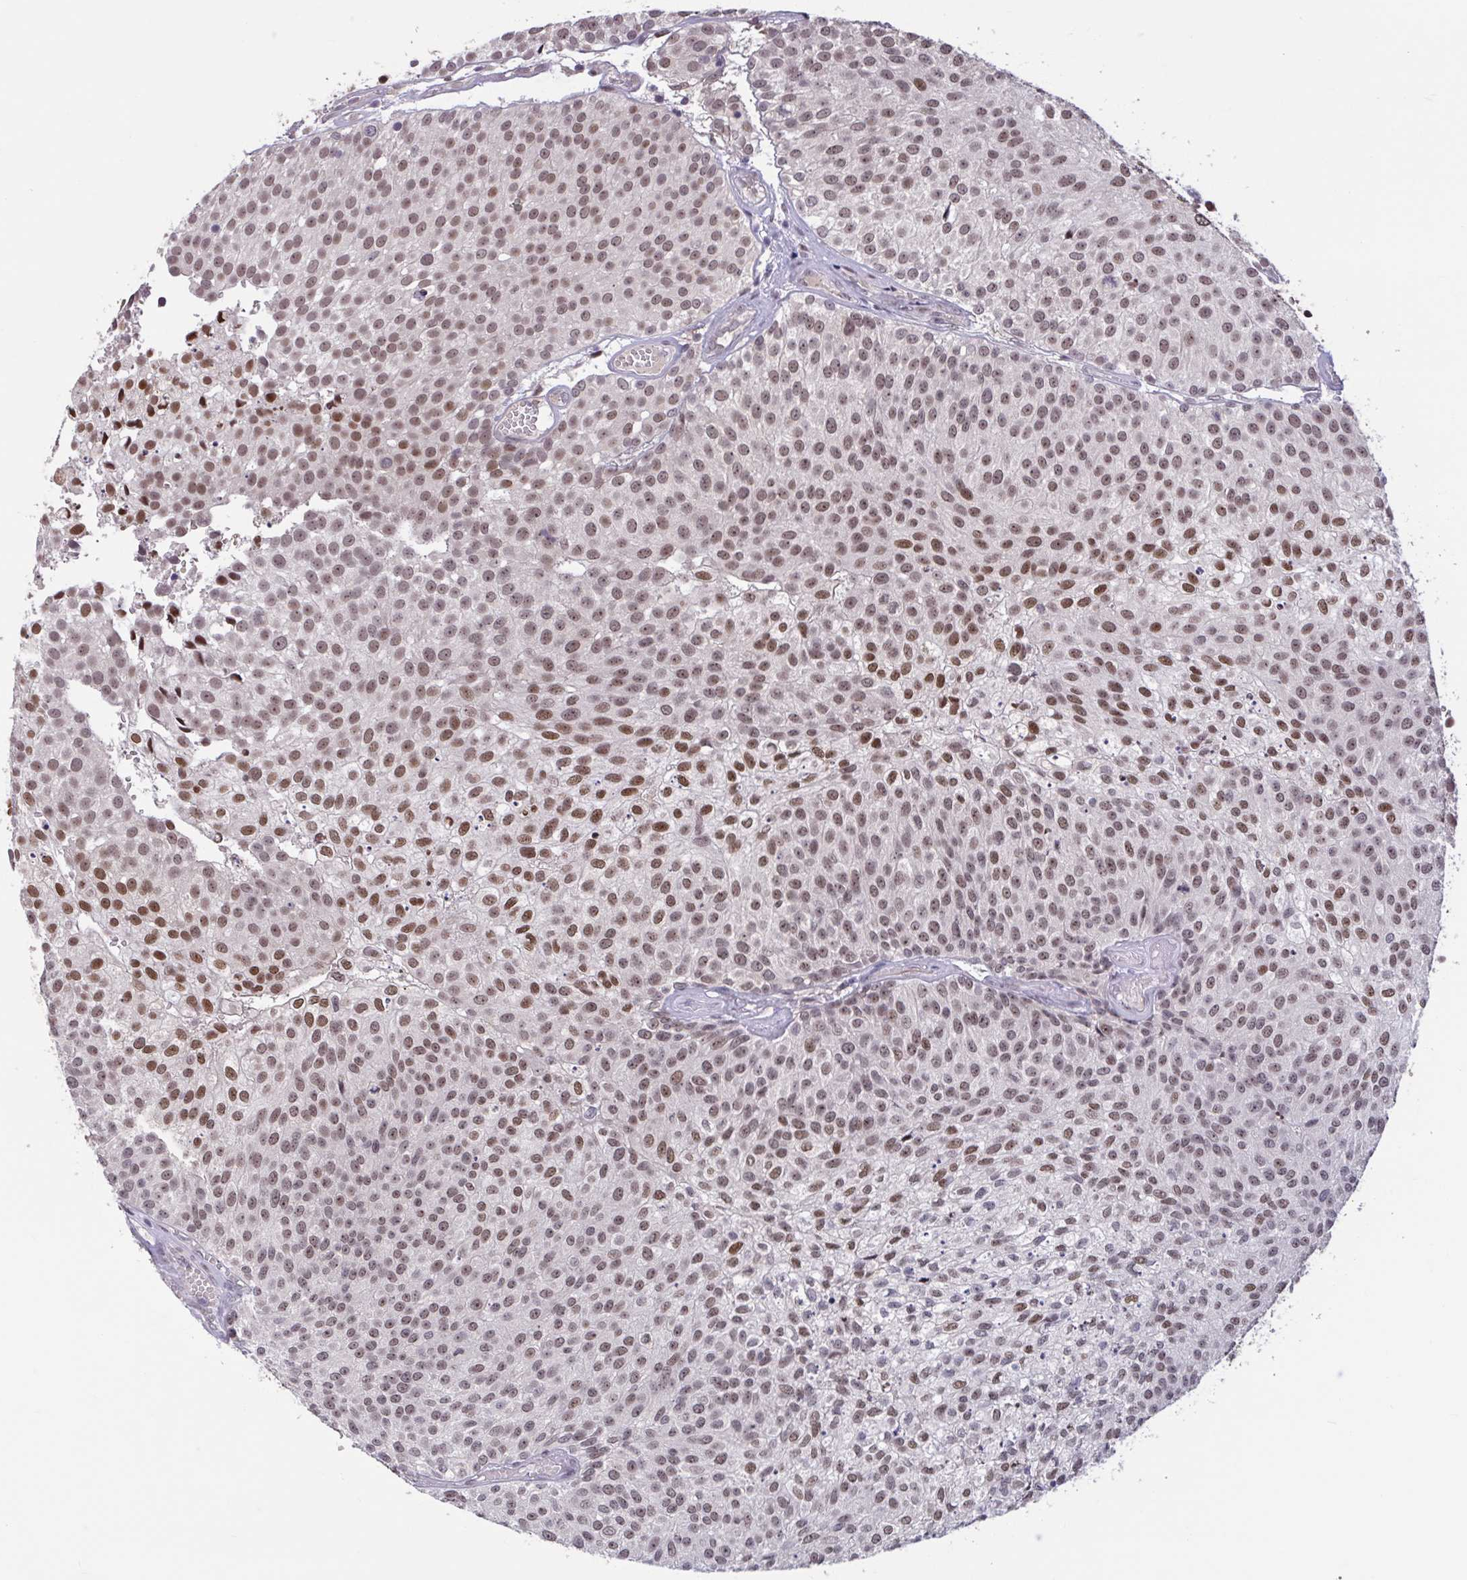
{"staining": {"intensity": "moderate", "quantity": ">75%", "location": "nuclear"}, "tissue": "urothelial cancer", "cell_type": "Tumor cells", "image_type": "cancer", "snomed": [{"axis": "morphology", "description": "Urothelial carcinoma, Low grade"}, {"axis": "topography", "description": "Urinary bladder"}], "caption": "This is an image of IHC staining of low-grade urothelial carcinoma, which shows moderate expression in the nuclear of tumor cells.", "gene": "ZNF414", "patient": {"sex": "female", "age": 79}}